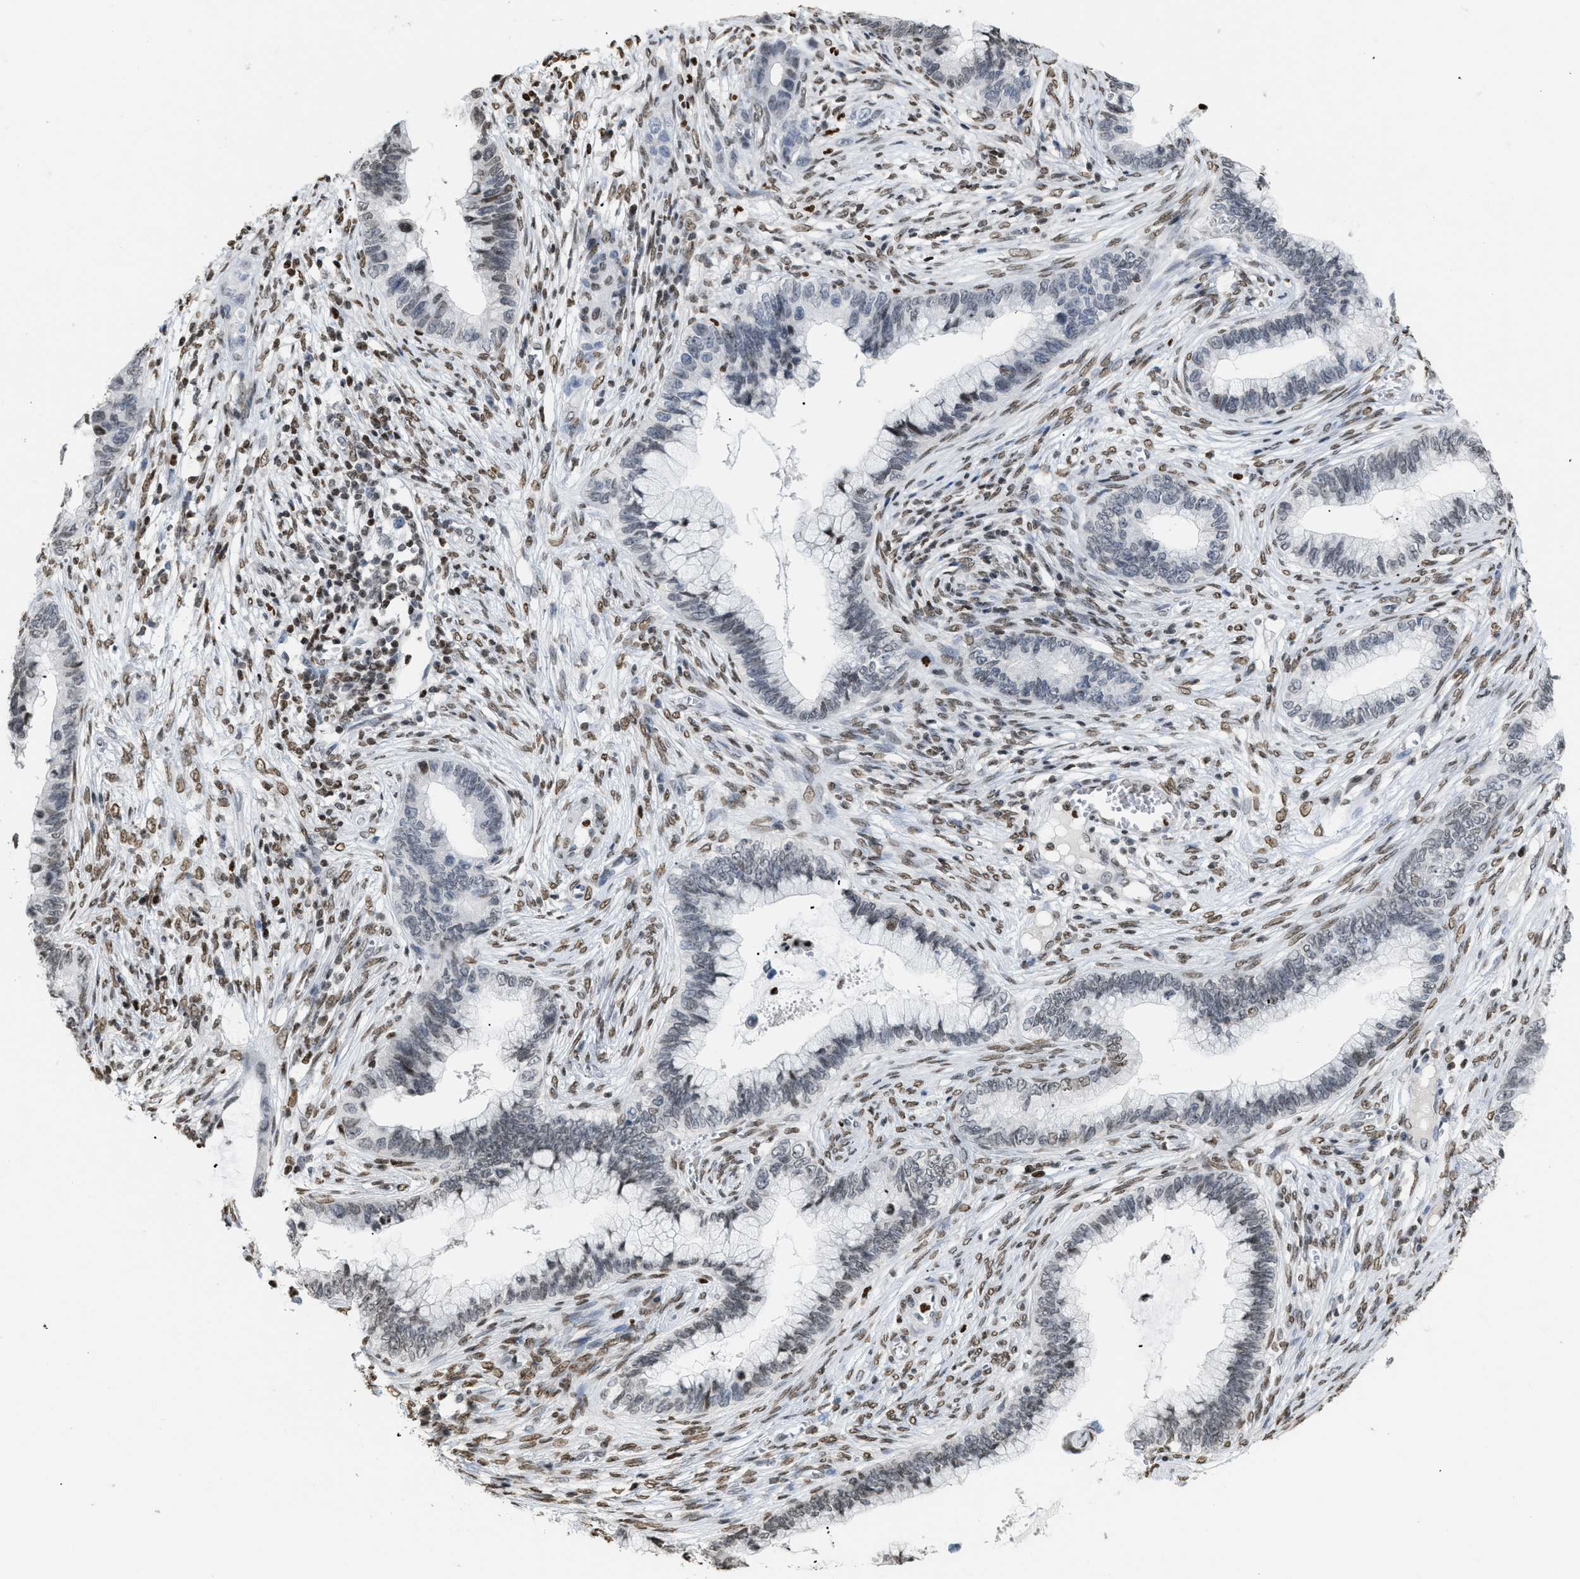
{"staining": {"intensity": "weak", "quantity": "25%-75%", "location": "nuclear"}, "tissue": "cervical cancer", "cell_type": "Tumor cells", "image_type": "cancer", "snomed": [{"axis": "morphology", "description": "Adenocarcinoma, NOS"}, {"axis": "topography", "description": "Cervix"}], "caption": "Protein expression analysis of human cervical adenocarcinoma reveals weak nuclear expression in approximately 25%-75% of tumor cells.", "gene": "HMGN2", "patient": {"sex": "female", "age": 44}}